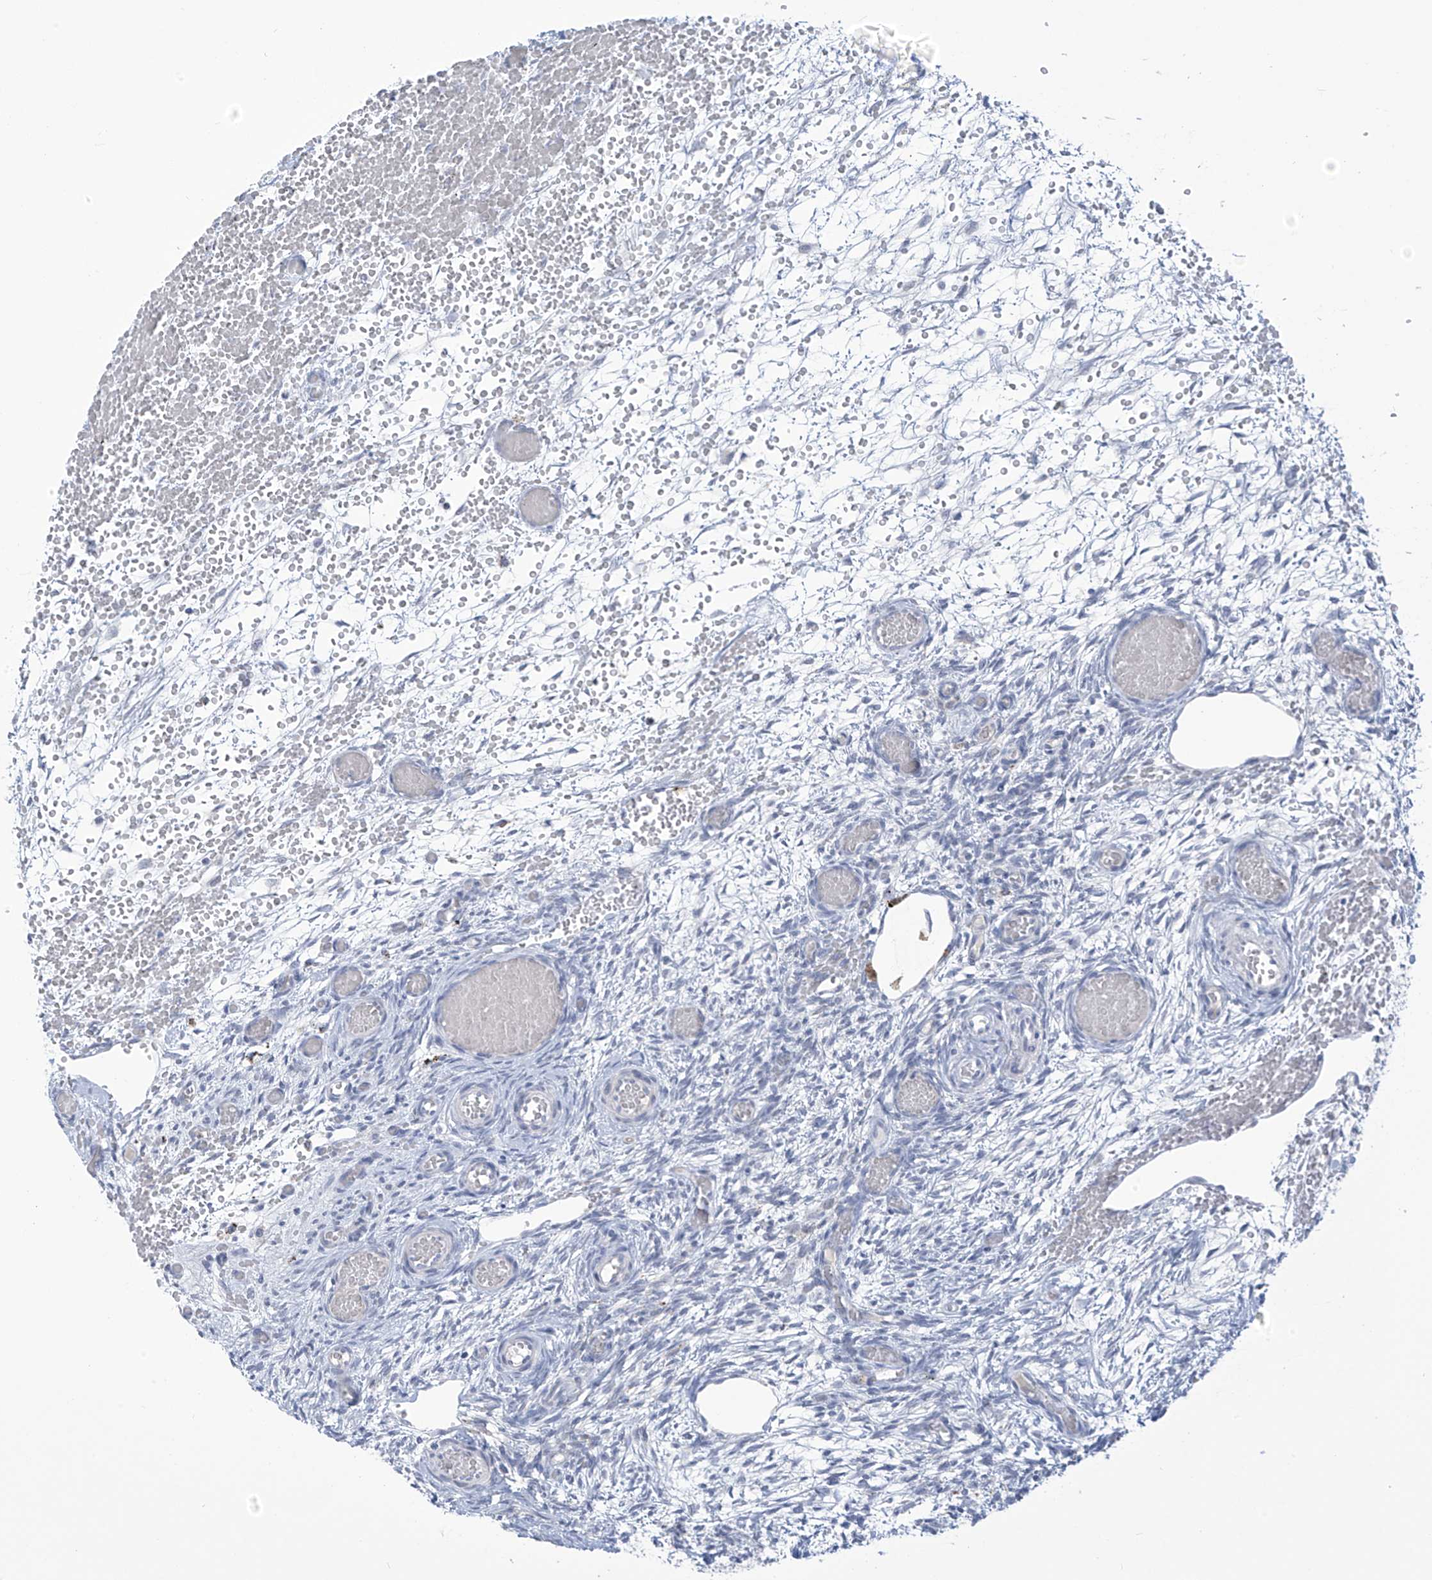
{"staining": {"intensity": "weak", "quantity": ">75%", "location": "cytoplasmic/membranous"}, "tissue": "ovary", "cell_type": "Follicle cells", "image_type": "normal", "snomed": [{"axis": "morphology", "description": "Adenocarcinoma, NOS"}, {"axis": "topography", "description": "Endometrium"}], "caption": "The immunohistochemical stain shows weak cytoplasmic/membranous expression in follicle cells of unremarkable ovary. Ihc stains the protein in brown and the nuclei are stained blue.", "gene": "IBA57", "patient": {"sex": "female", "age": 32}}